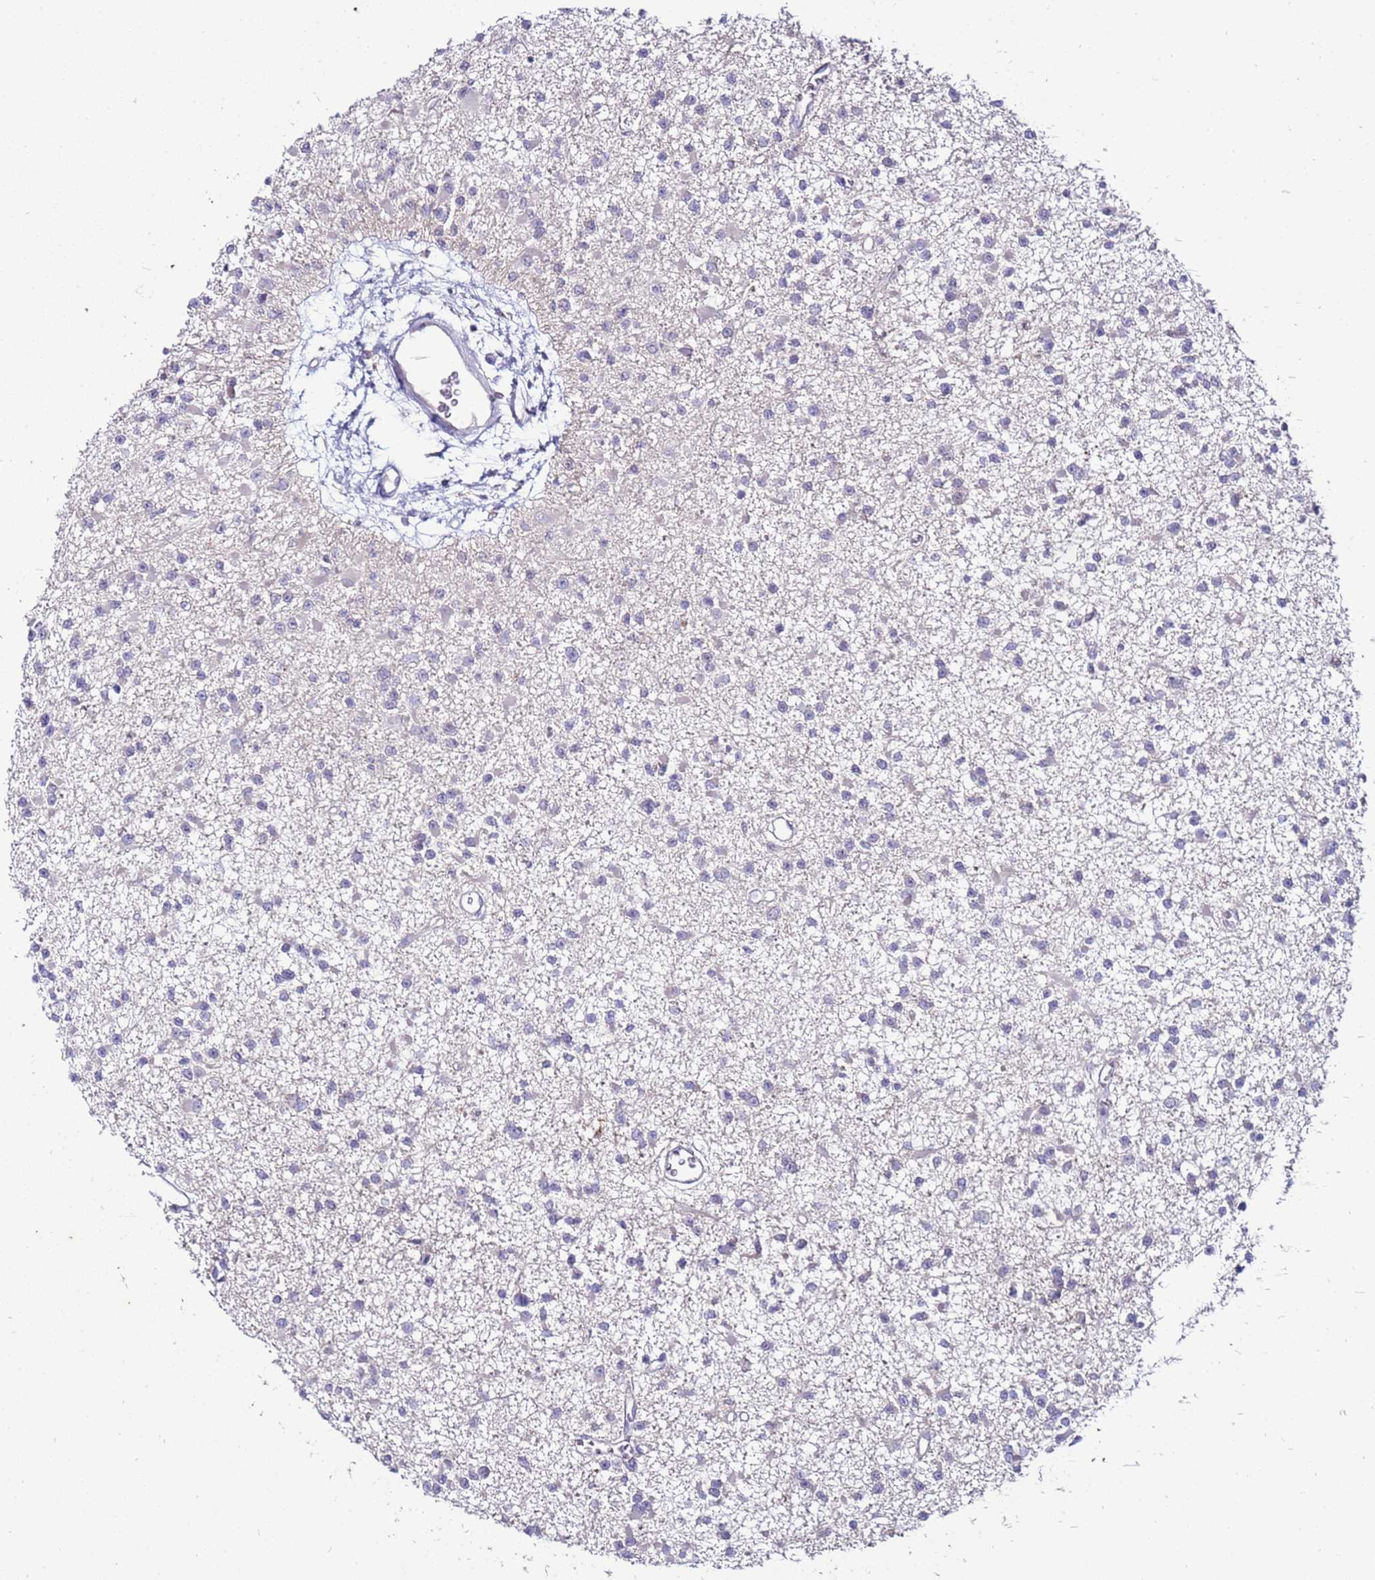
{"staining": {"intensity": "negative", "quantity": "none", "location": "none"}, "tissue": "glioma", "cell_type": "Tumor cells", "image_type": "cancer", "snomed": [{"axis": "morphology", "description": "Glioma, malignant, Low grade"}, {"axis": "topography", "description": "Brain"}], "caption": "Immunohistochemical staining of malignant glioma (low-grade) reveals no significant expression in tumor cells. Brightfield microscopy of immunohistochemistry stained with DAB (brown) and hematoxylin (blue), captured at high magnification.", "gene": "GPN3", "patient": {"sex": "female", "age": 22}}